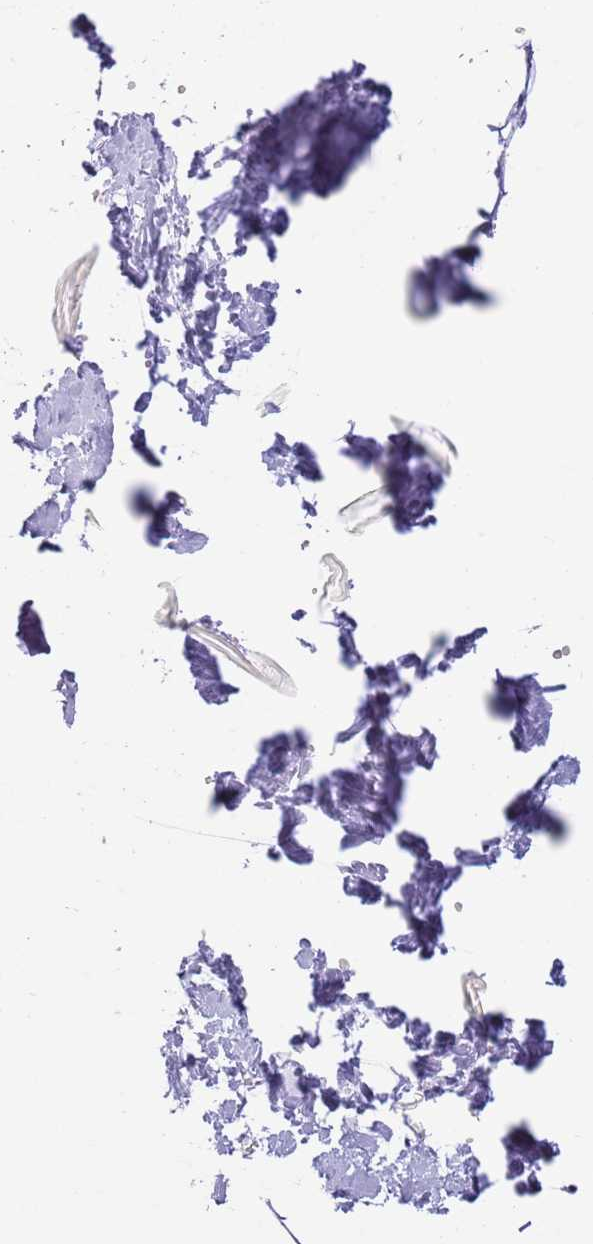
{"staining": {"intensity": "negative", "quantity": "none", "location": "none"}, "tissue": "adipose tissue", "cell_type": "Adipocytes", "image_type": "normal", "snomed": [{"axis": "morphology", "description": "Normal tissue, NOS"}, {"axis": "topography", "description": "Salivary gland"}, {"axis": "topography", "description": "Peripheral nerve tissue"}], "caption": "Image shows no protein expression in adipocytes of normal adipose tissue. (Stains: DAB (3,3'-diaminobenzidine) immunohistochemistry (IHC) with hematoxylin counter stain, Microscopy: brightfield microscopy at high magnification).", "gene": "C20orf96", "patient": {"sex": "male", "age": 38}}